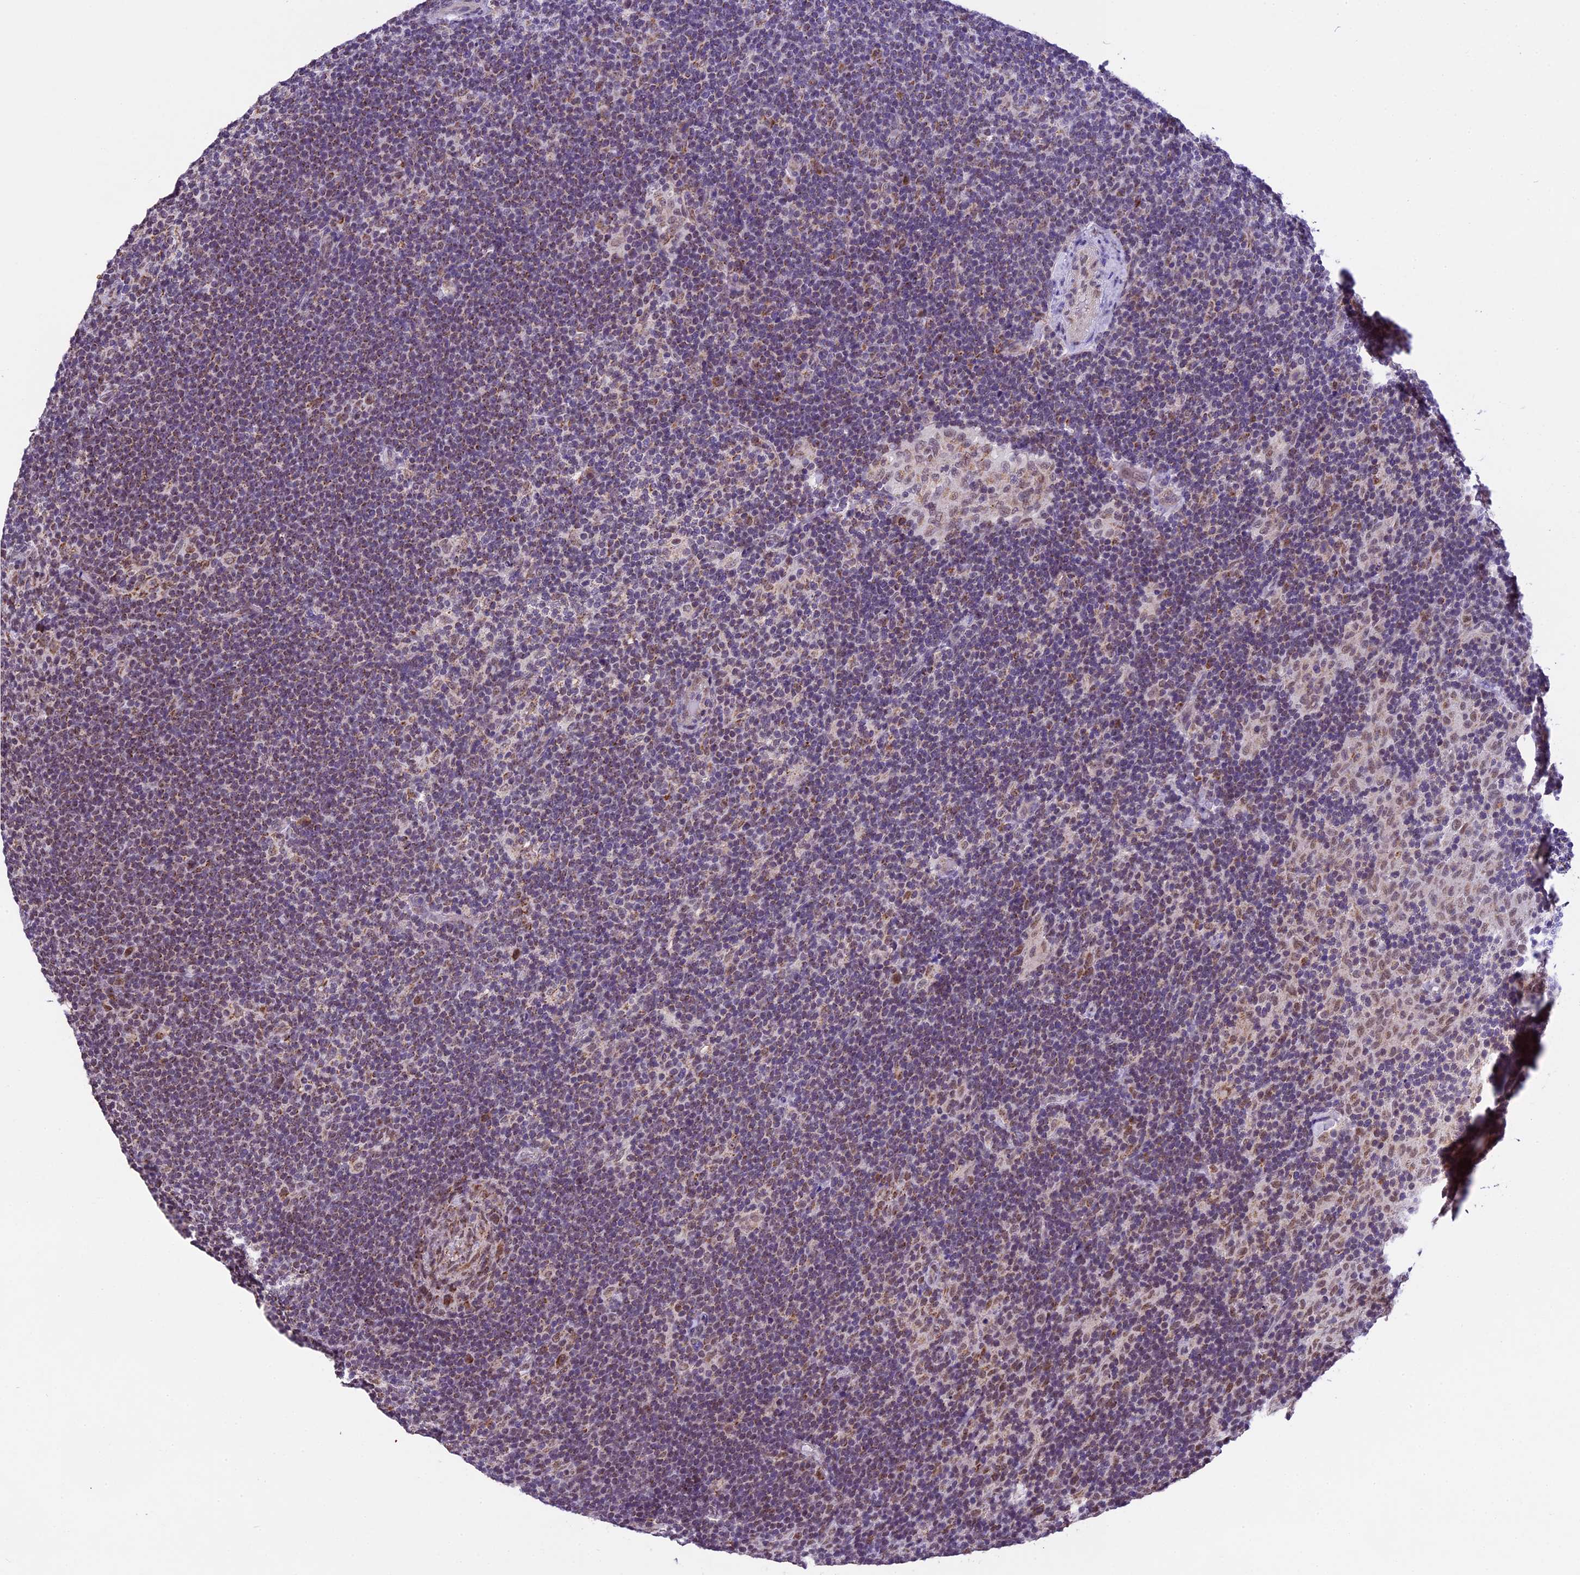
{"staining": {"intensity": "moderate", "quantity": "25%-75%", "location": "cytoplasmic/membranous,nuclear"}, "tissue": "lymphoma", "cell_type": "Tumor cells", "image_type": "cancer", "snomed": [{"axis": "morphology", "description": "Hodgkin's disease, NOS"}, {"axis": "topography", "description": "Lymph node"}], "caption": "Immunohistochemical staining of human lymphoma shows medium levels of moderate cytoplasmic/membranous and nuclear positivity in about 25%-75% of tumor cells. Nuclei are stained in blue.", "gene": "CARS2", "patient": {"sex": "female", "age": 57}}